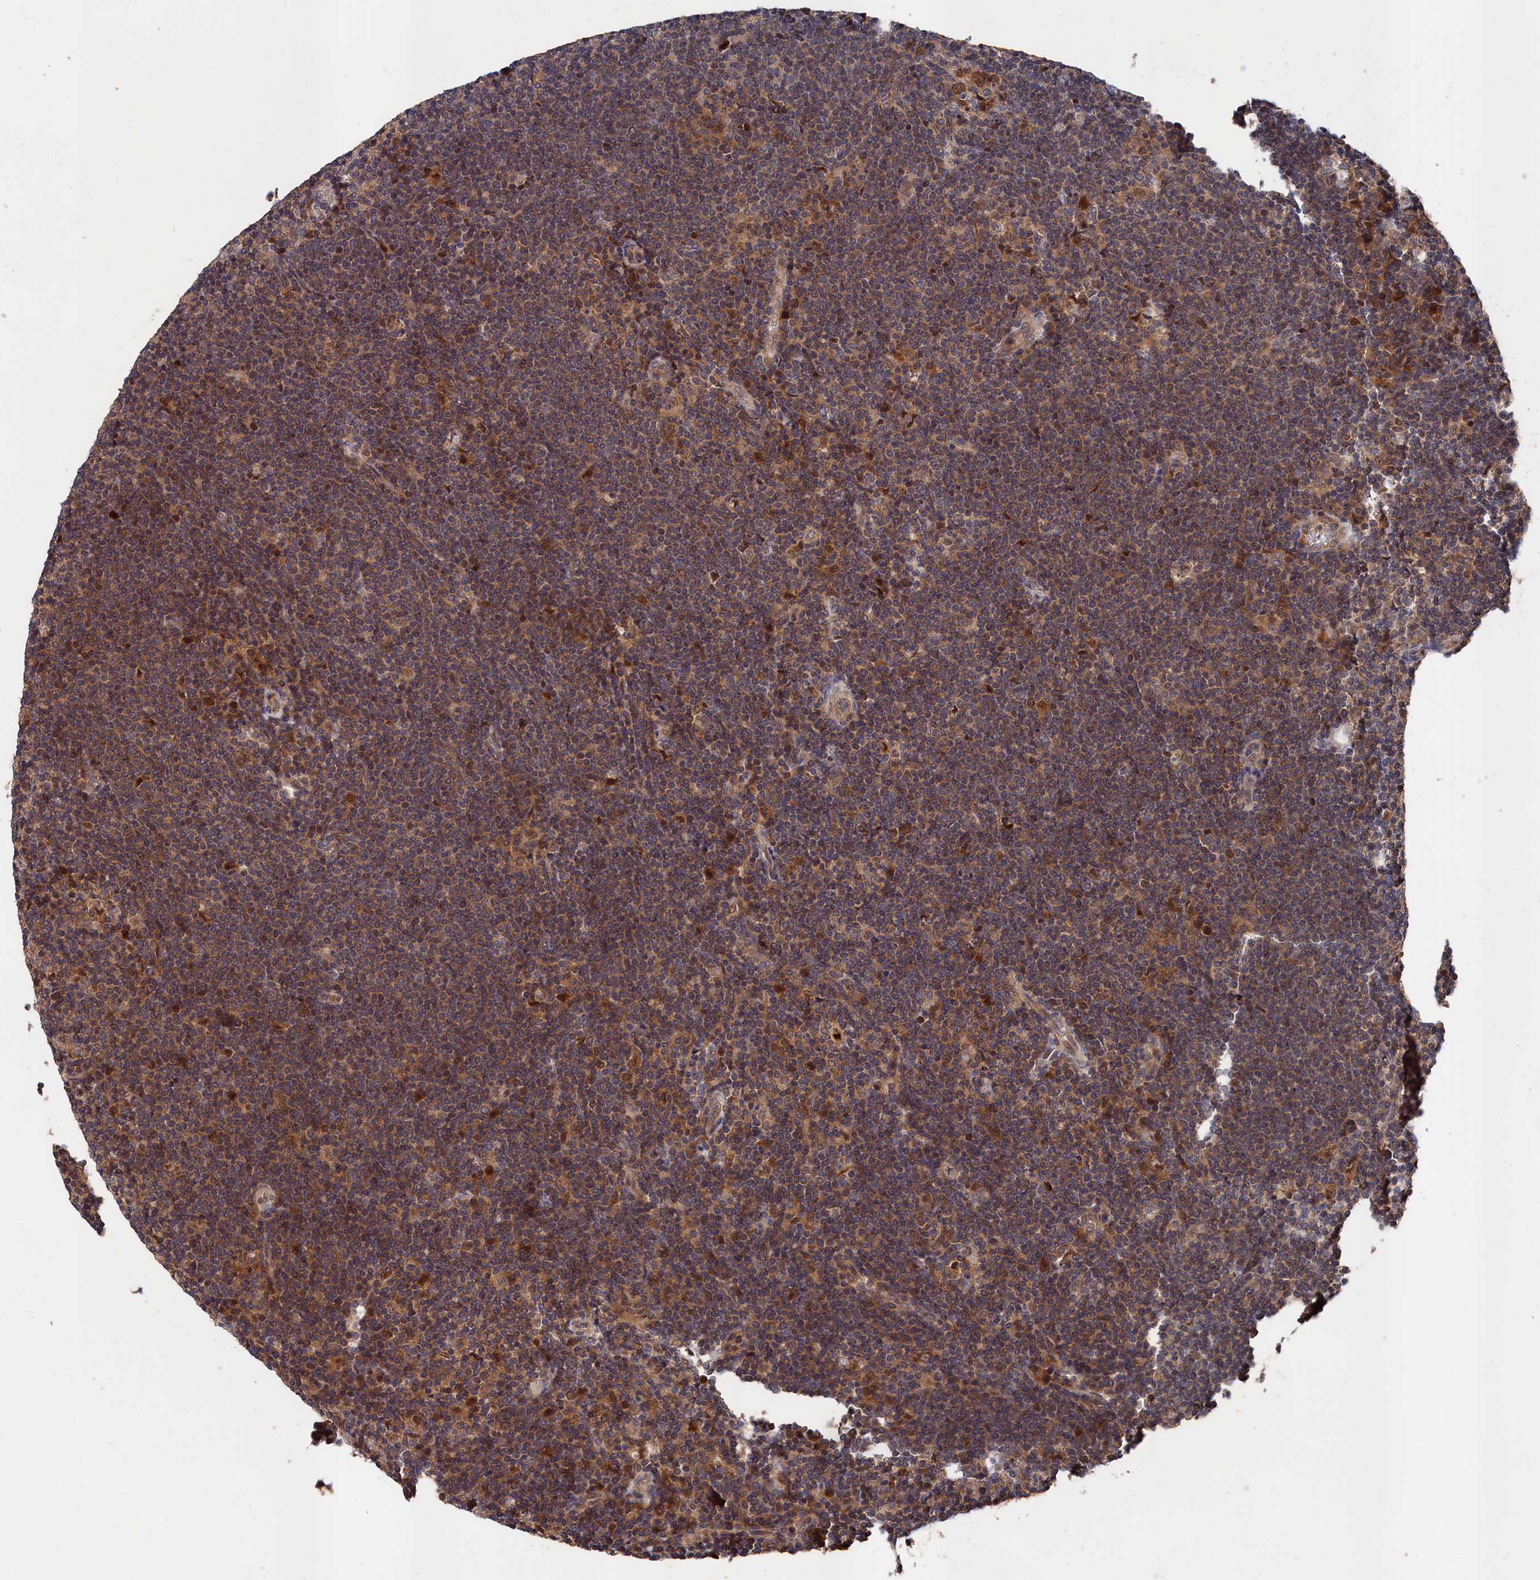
{"staining": {"intensity": "weak", "quantity": "25%-75%", "location": "cytoplasmic/membranous"}, "tissue": "lymphoma", "cell_type": "Tumor cells", "image_type": "cancer", "snomed": [{"axis": "morphology", "description": "Hodgkin's disease, NOS"}, {"axis": "topography", "description": "Lymph node"}], "caption": "DAB immunohistochemical staining of Hodgkin's disease shows weak cytoplasmic/membranous protein positivity in approximately 25%-75% of tumor cells.", "gene": "RMI2", "patient": {"sex": "female", "age": 57}}